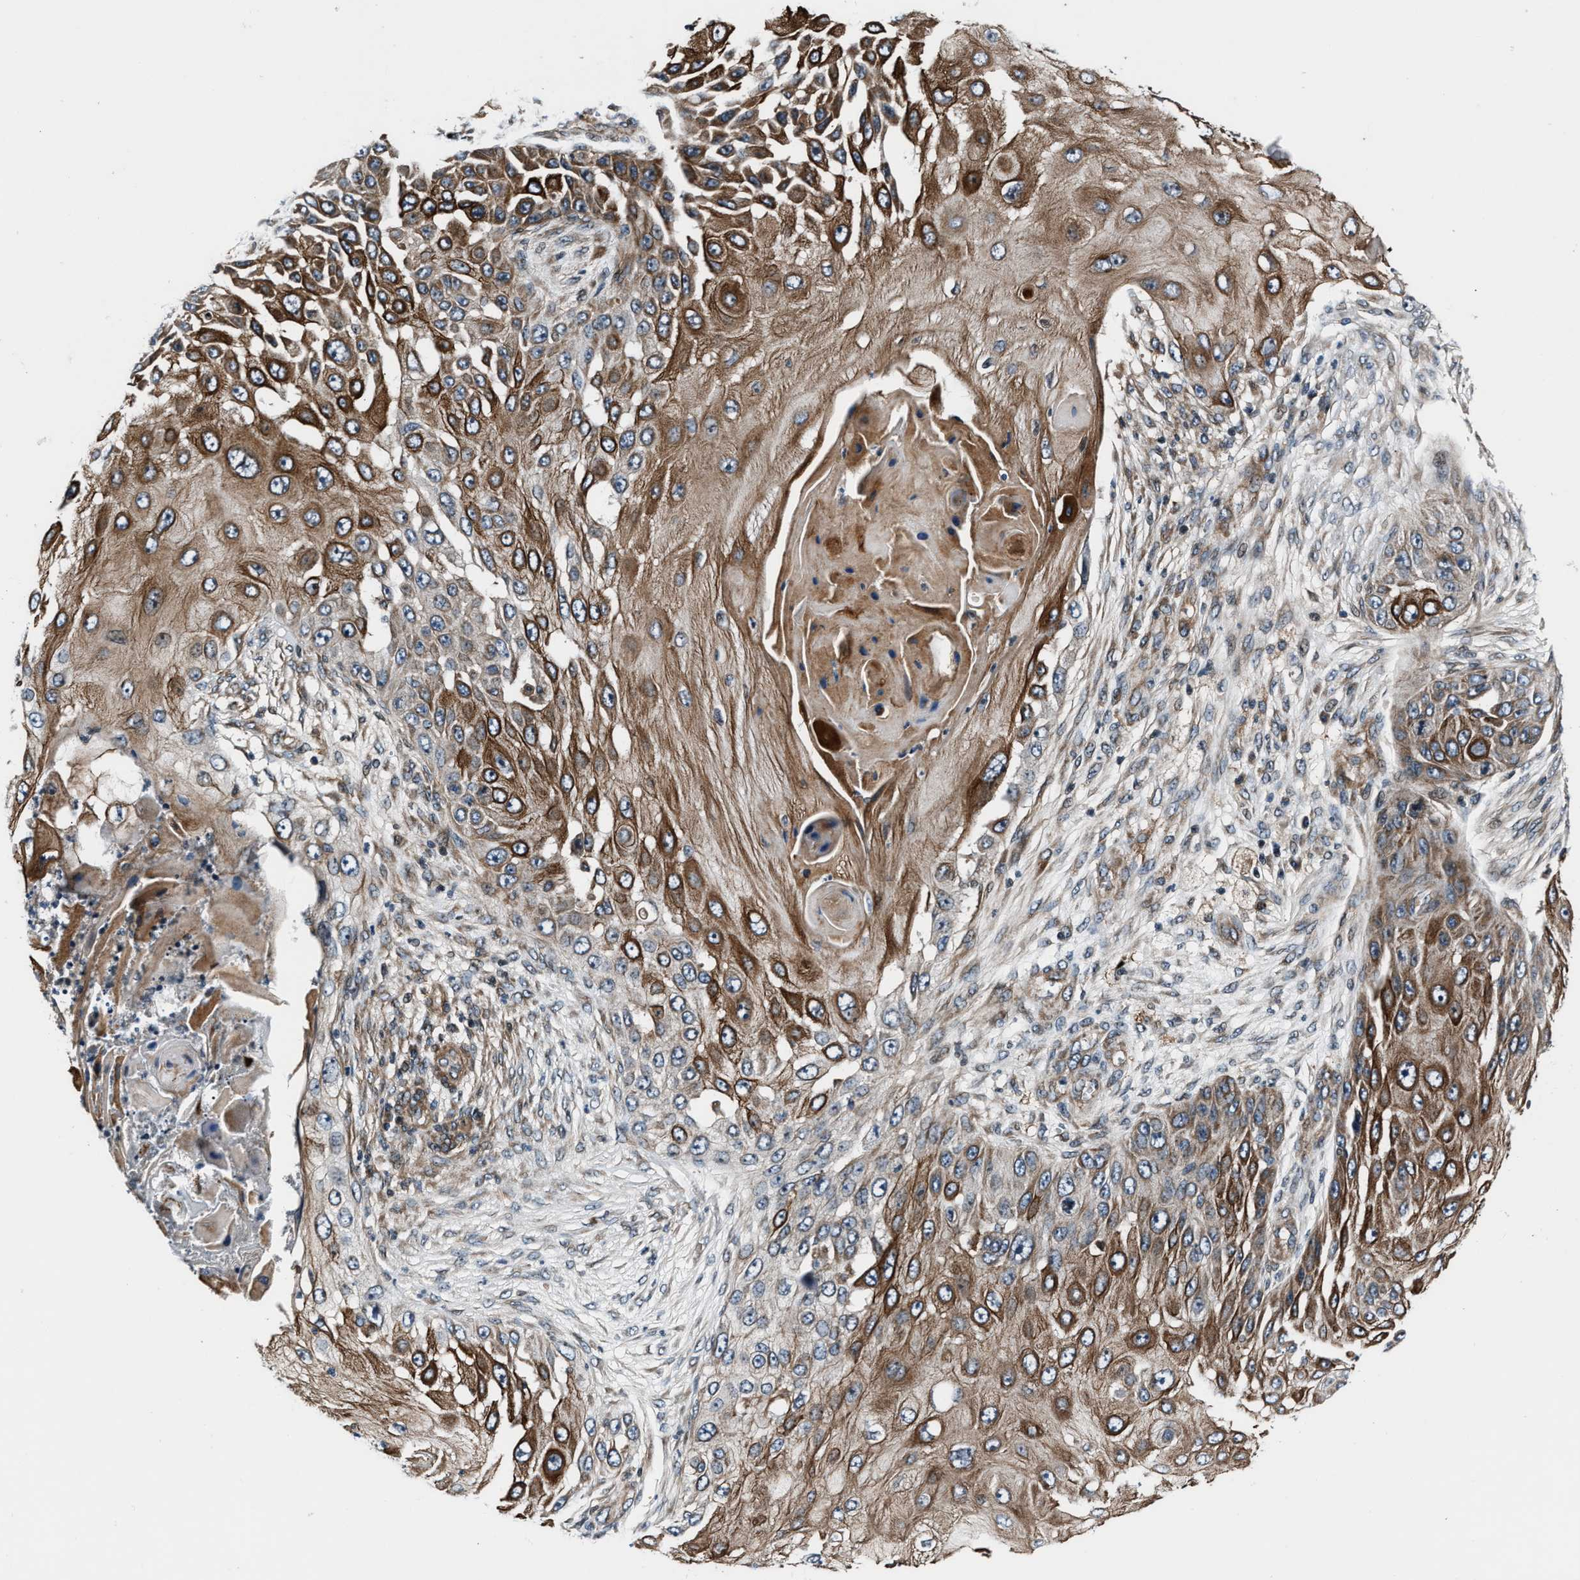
{"staining": {"intensity": "moderate", "quantity": ">75%", "location": "cytoplasmic/membranous"}, "tissue": "skin cancer", "cell_type": "Tumor cells", "image_type": "cancer", "snomed": [{"axis": "morphology", "description": "Squamous cell carcinoma, NOS"}, {"axis": "topography", "description": "Skin"}], "caption": "Approximately >75% of tumor cells in human skin squamous cell carcinoma show moderate cytoplasmic/membranous protein staining as visualized by brown immunohistochemical staining.", "gene": "DYNC2I1", "patient": {"sex": "female", "age": 44}}